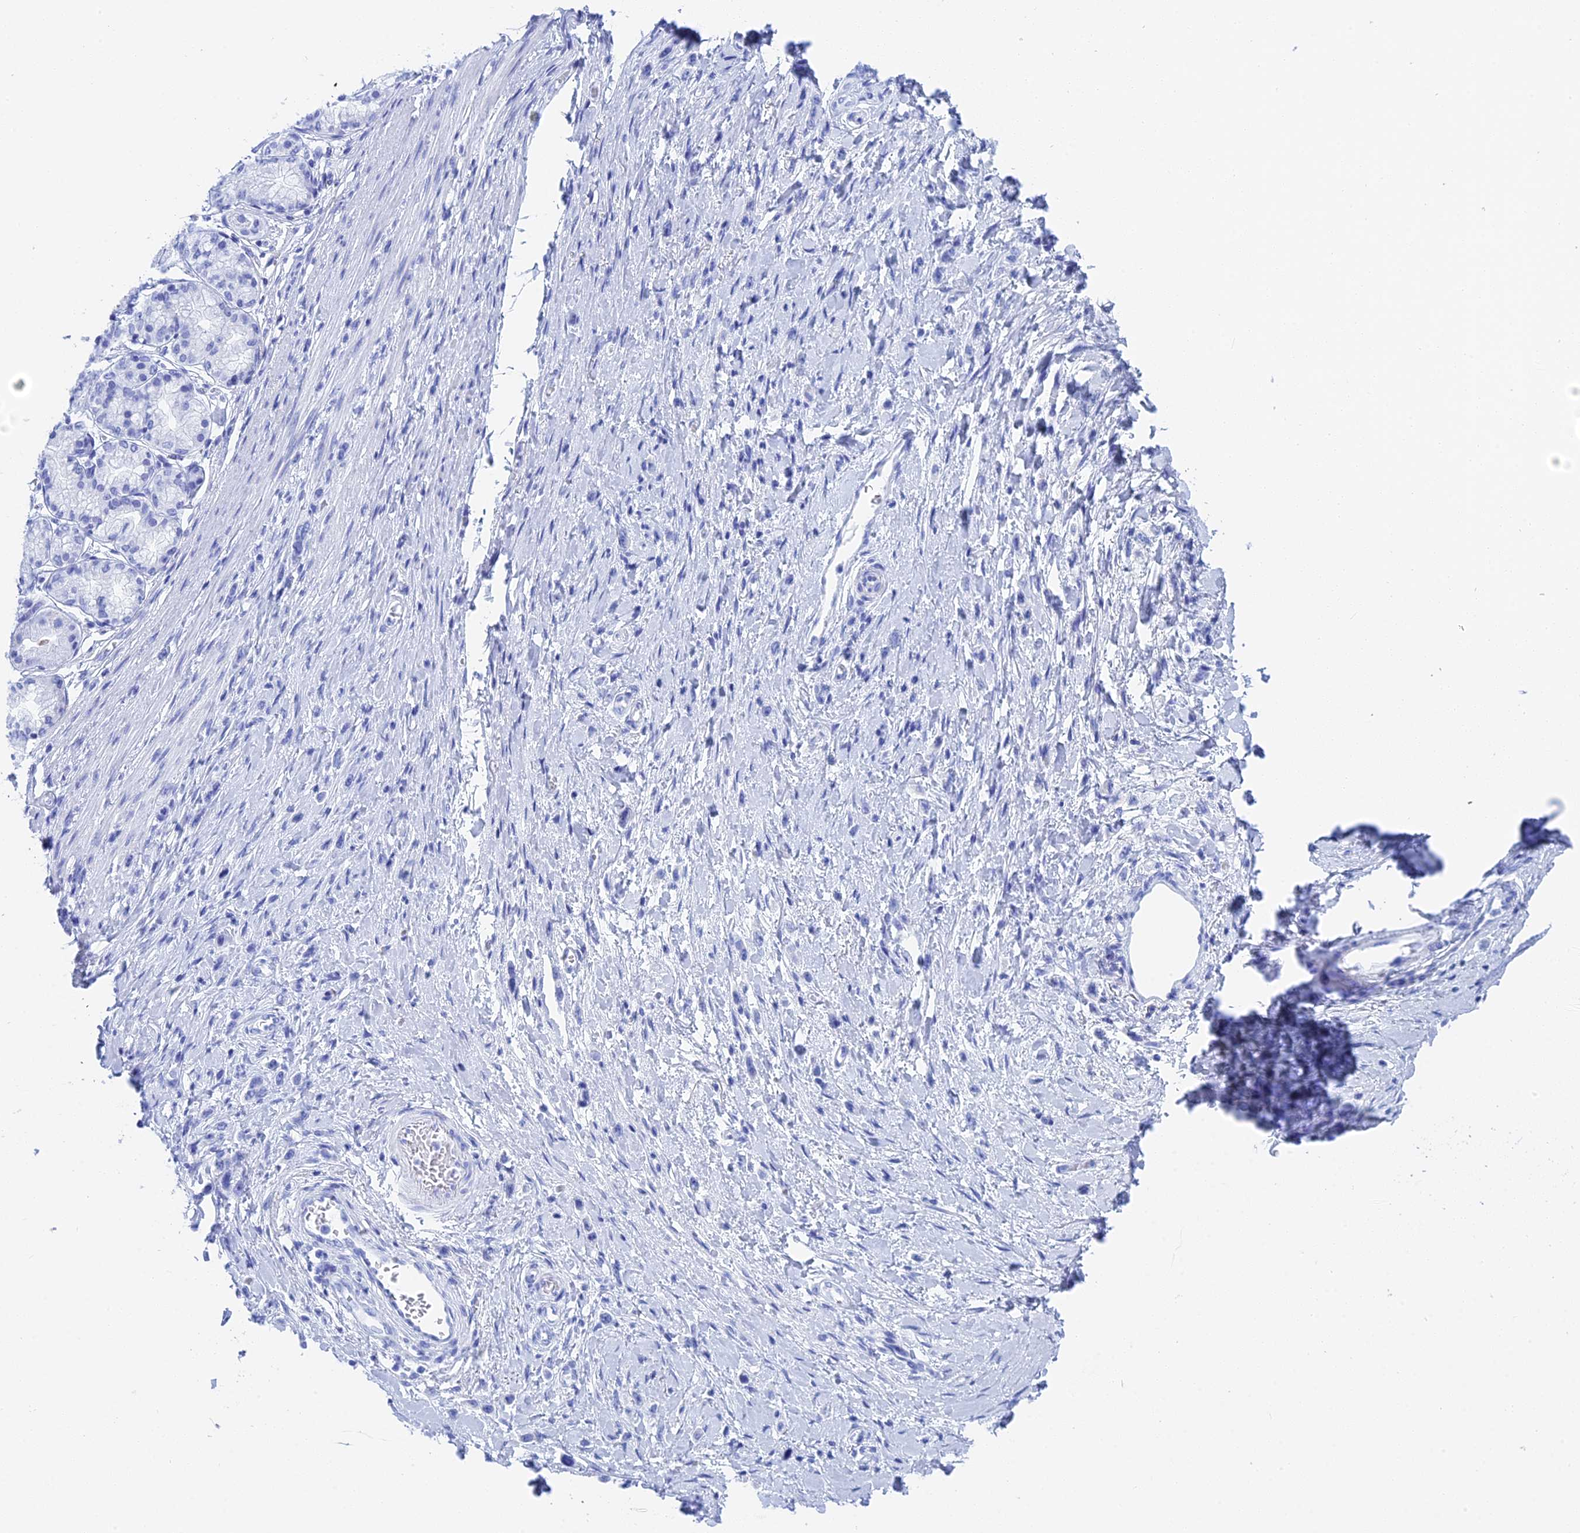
{"staining": {"intensity": "negative", "quantity": "none", "location": "none"}, "tissue": "stomach cancer", "cell_type": "Tumor cells", "image_type": "cancer", "snomed": [{"axis": "morphology", "description": "Adenocarcinoma, NOS"}, {"axis": "topography", "description": "Stomach"}], "caption": "A micrograph of human stomach cancer is negative for staining in tumor cells.", "gene": "TEX101", "patient": {"sex": "female", "age": 65}}